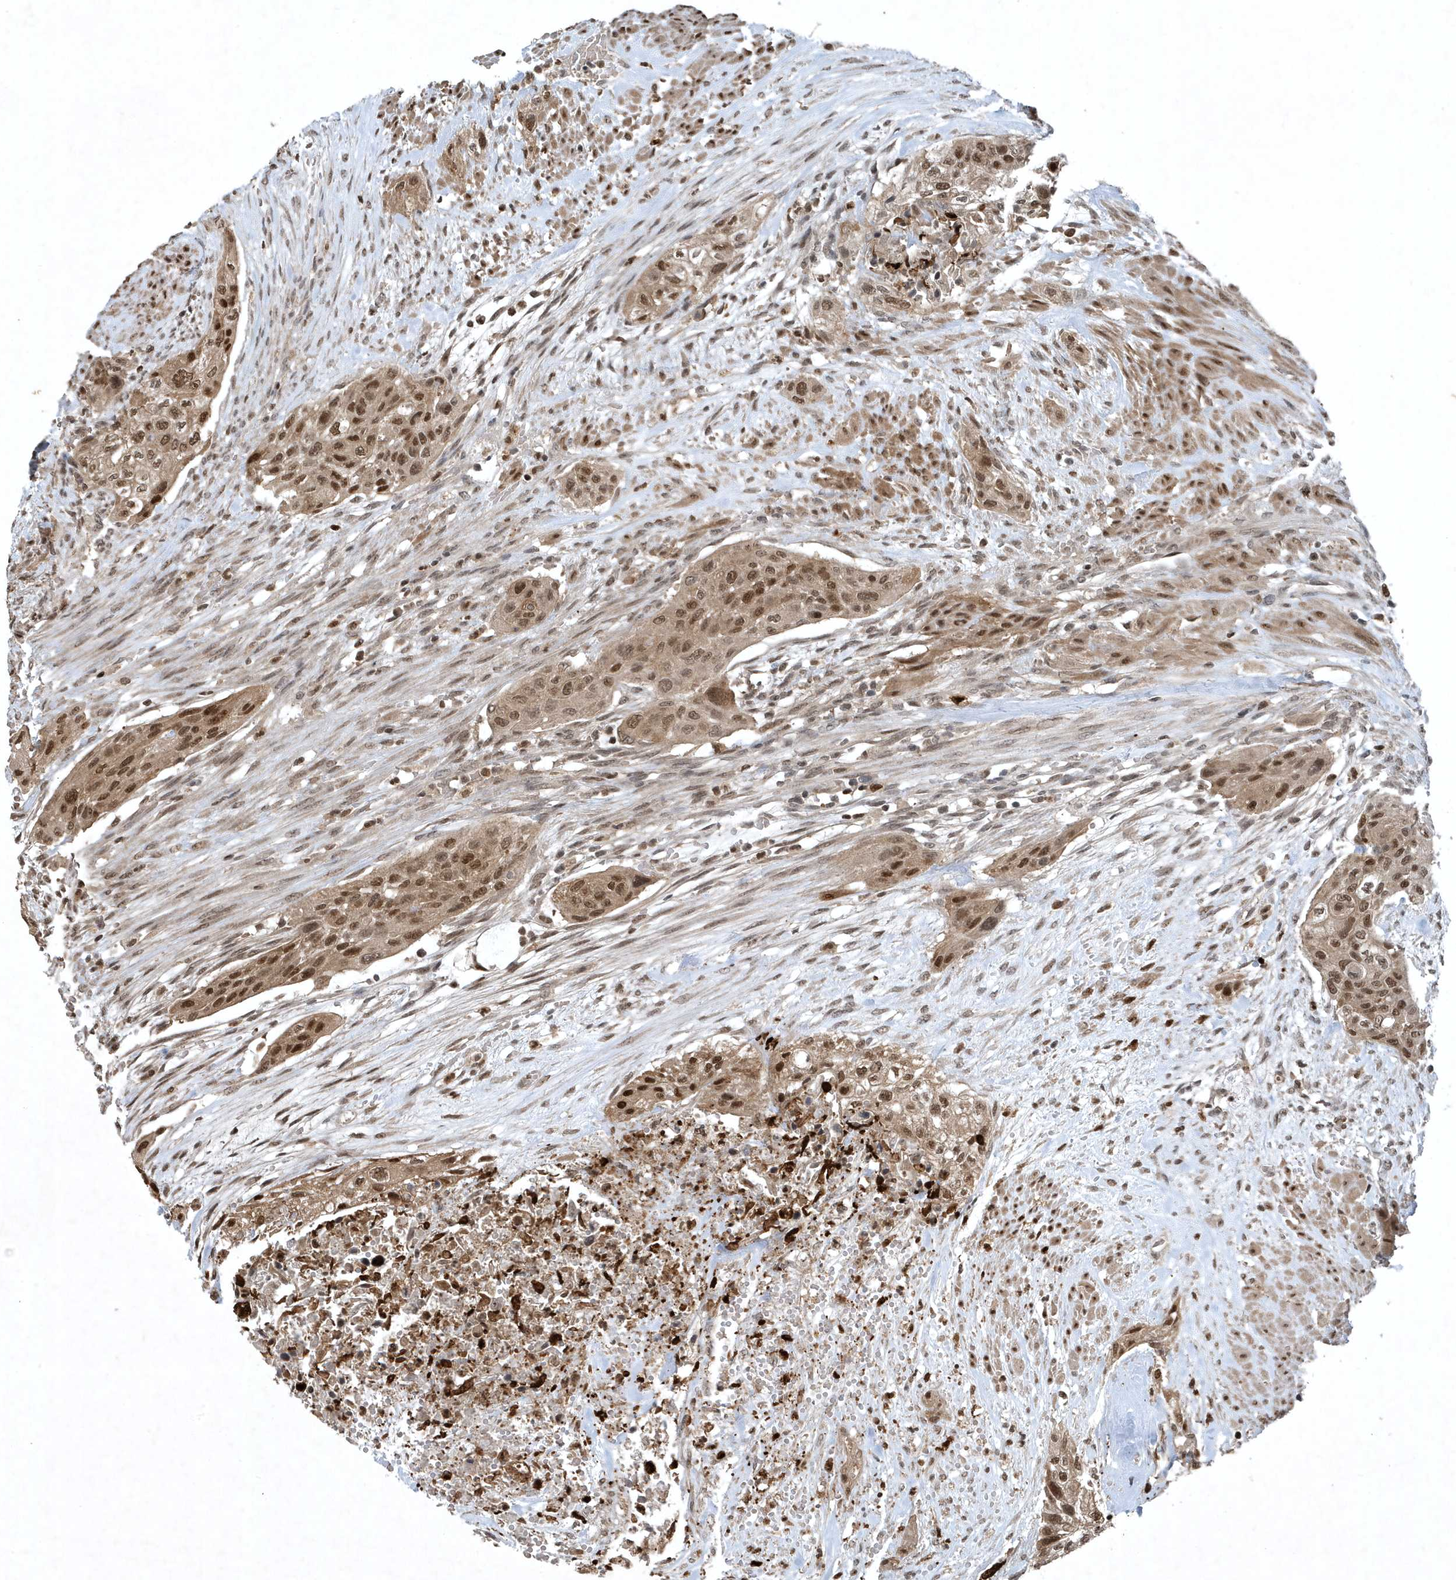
{"staining": {"intensity": "moderate", "quantity": ">75%", "location": "nuclear"}, "tissue": "urothelial cancer", "cell_type": "Tumor cells", "image_type": "cancer", "snomed": [{"axis": "morphology", "description": "Urothelial carcinoma, High grade"}, {"axis": "topography", "description": "Urinary bladder"}], "caption": "A high-resolution histopathology image shows immunohistochemistry (IHC) staining of urothelial cancer, which demonstrates moderate nuclear staining in approximately >75% of tumor cells.", "gene": "HSPA1A", "patient": {"sex": "male", "age": 35}}